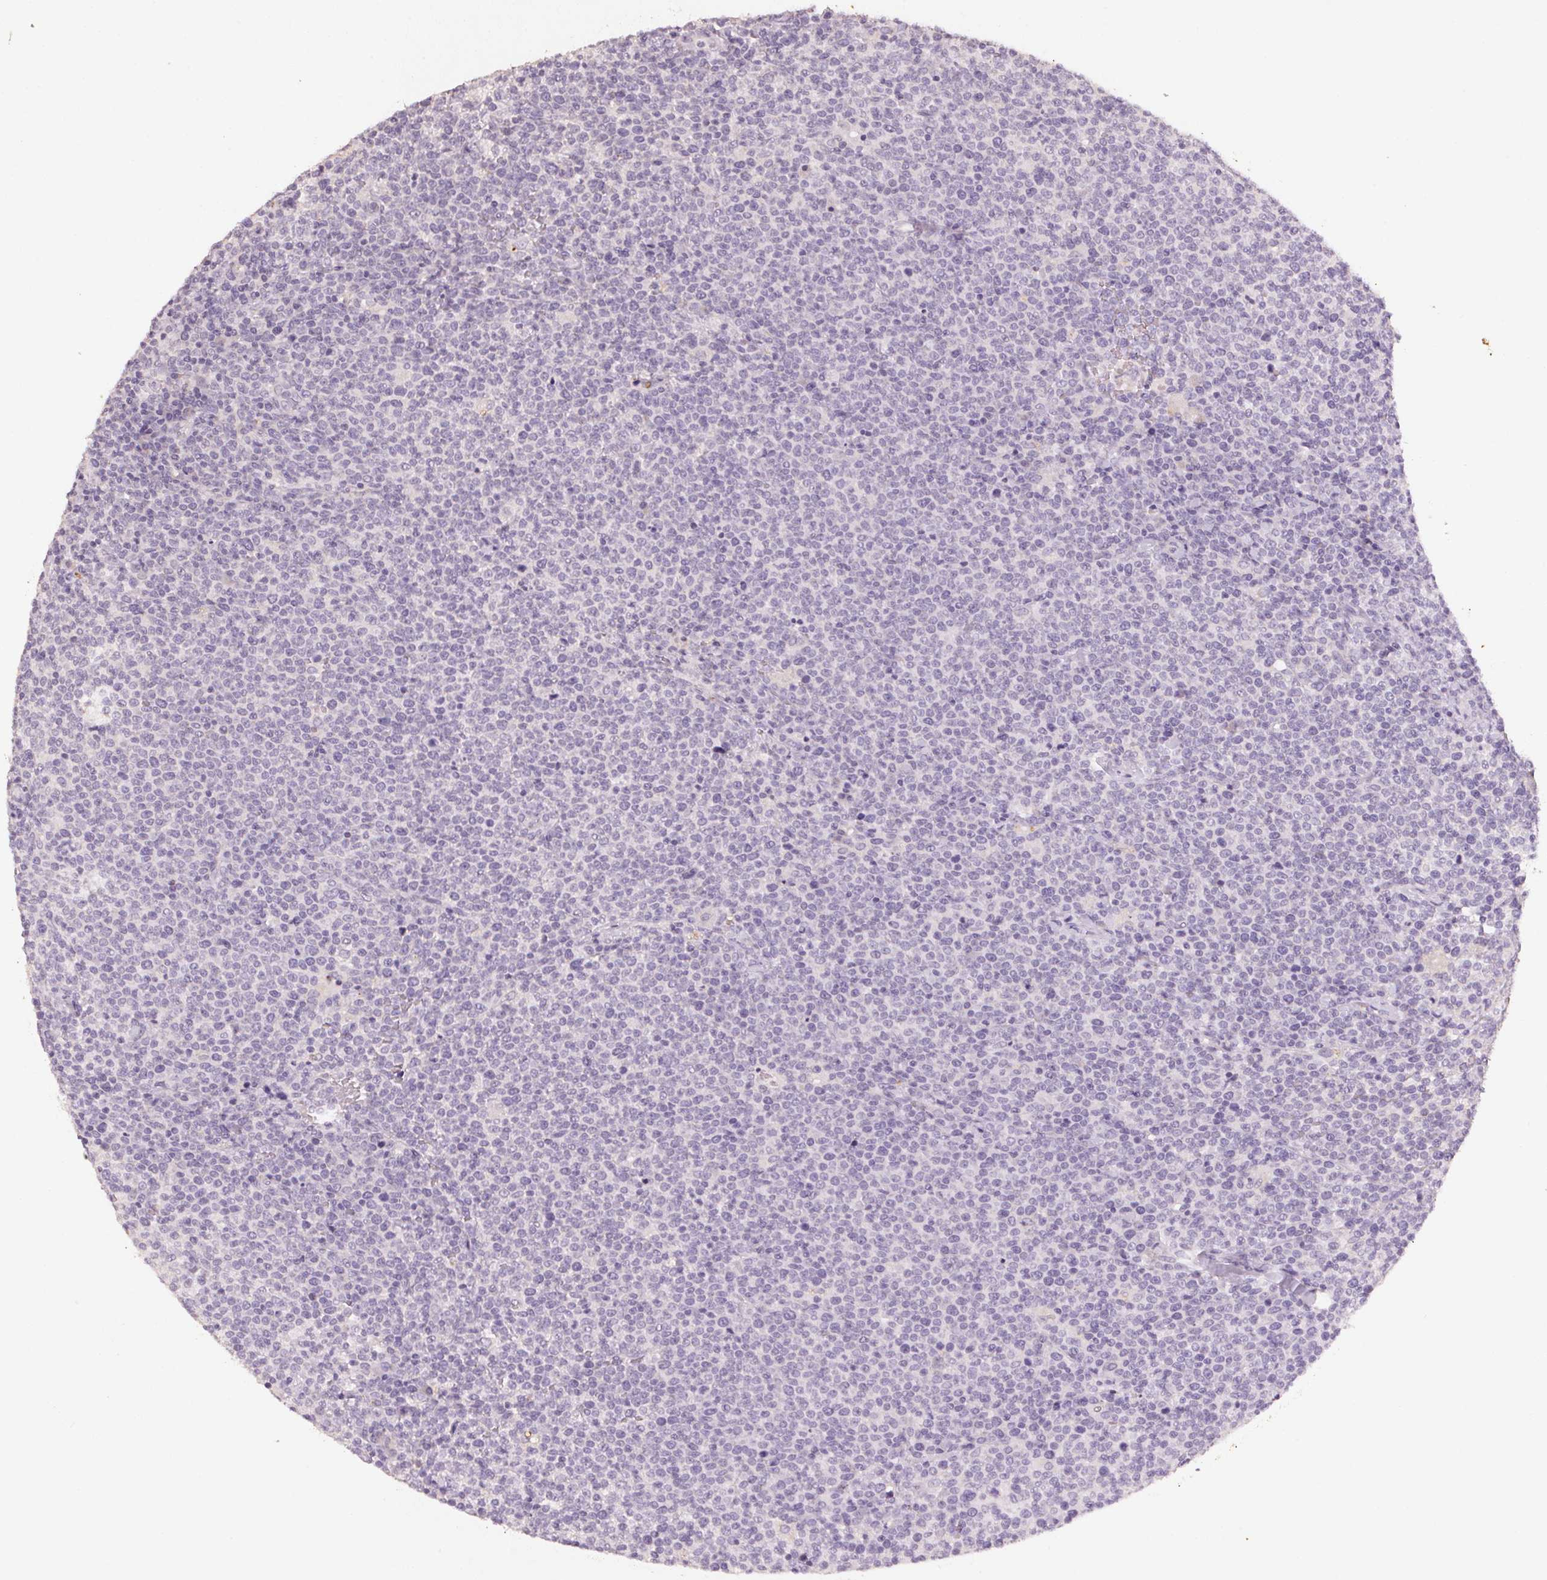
{"staining": {"intensity": "negative", "quantity": "none", "location": "none"}, "tissue": "lymphoma", "cell_type": "Tumor cells", "image_type": "cancer", "snomed": [{"axis": "morphology", "description": "Malignant lymphoma, non-Hodgkin's type, High grade"}, {"axis": "topography", "description": "Lymph node"}], "caption": "Tumor cells show no significant protein positivity in lymphoma. (DAB immunohistochemistry (IHC), high magnification).", "gene": "CXCL5", "patient": {"sex": "male", "age": 61}}